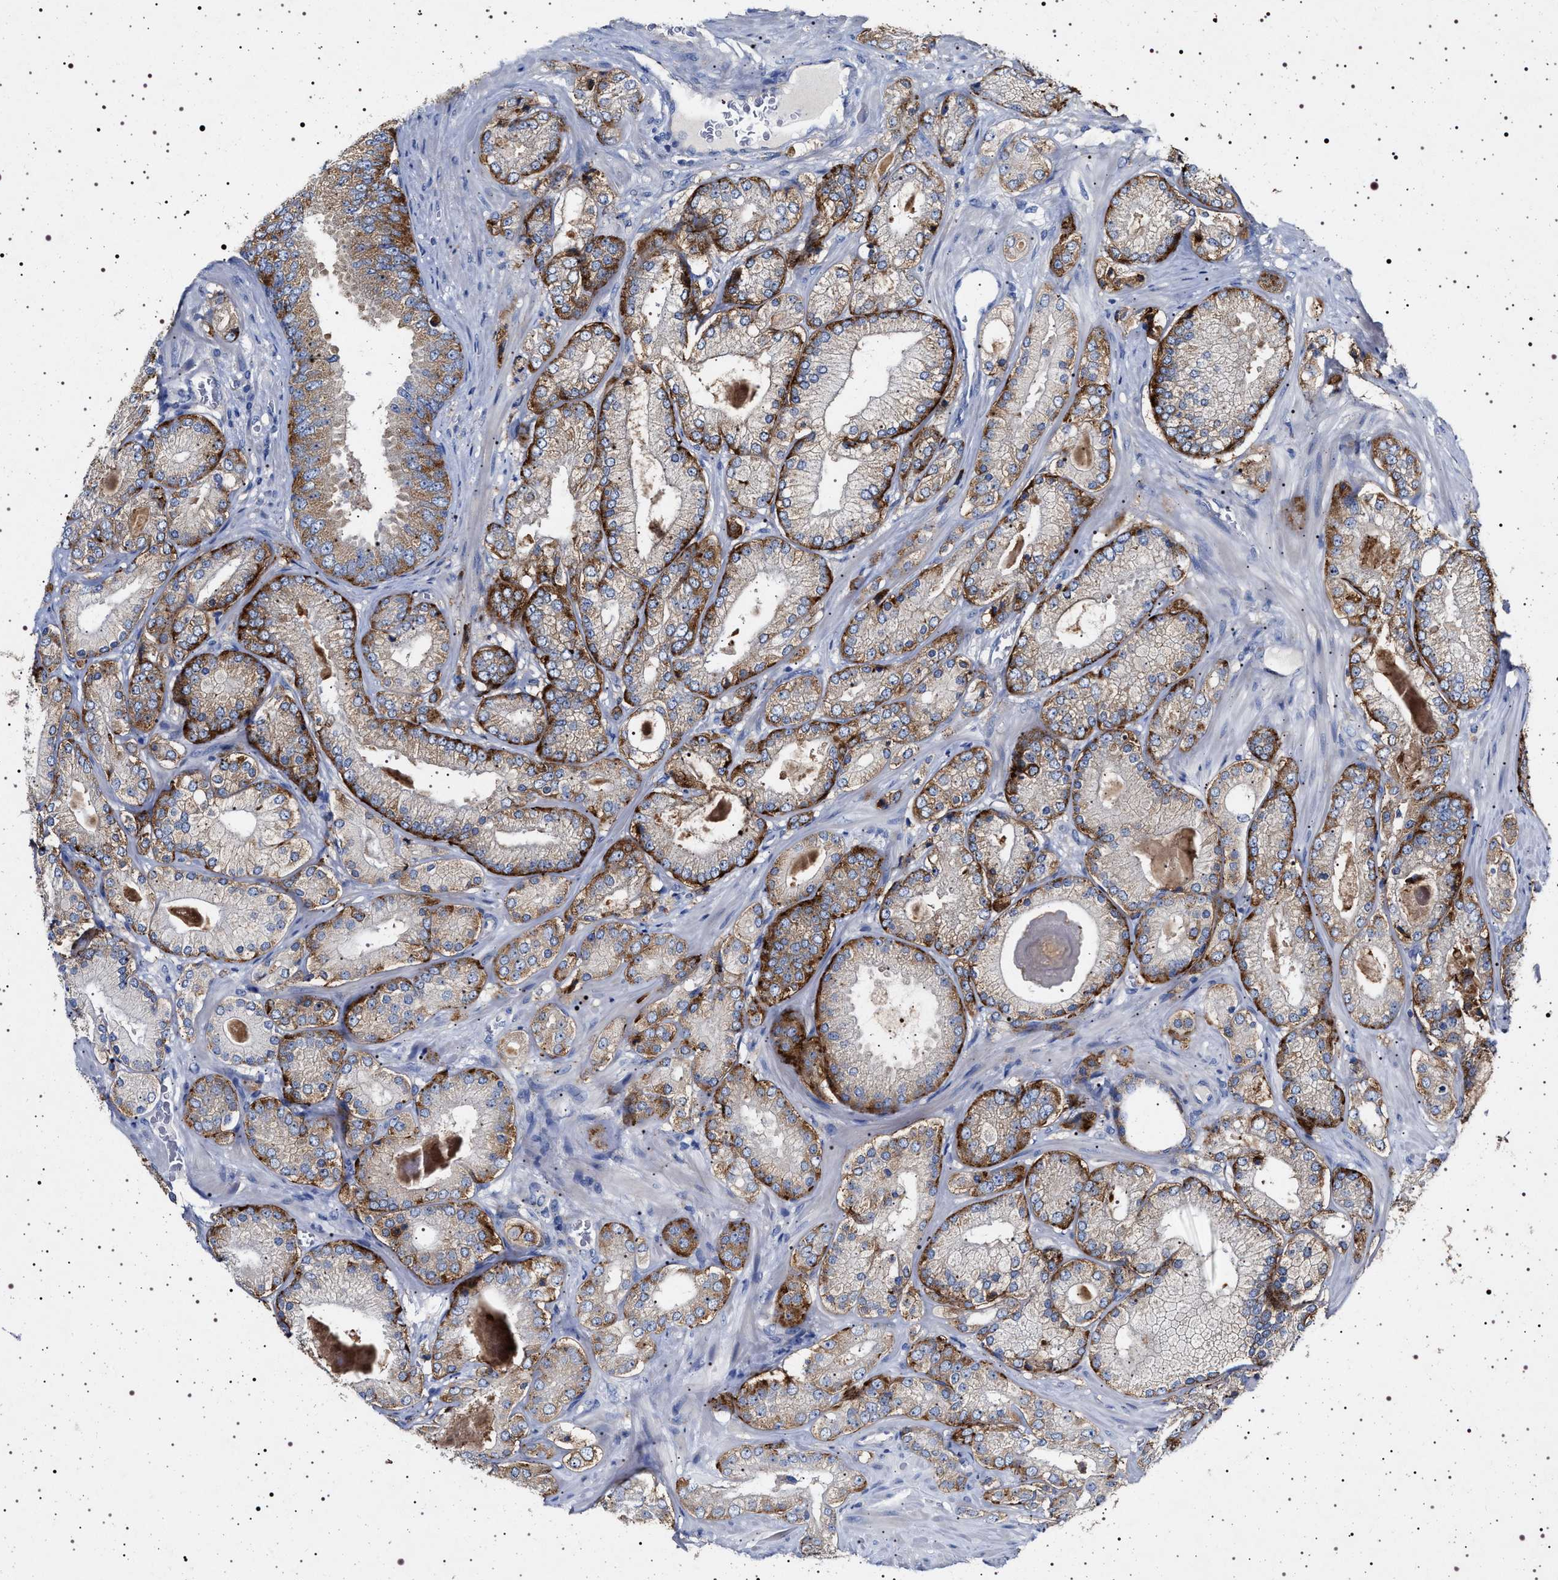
{"staining": {"intensity": "moderate", "quantity": ">75%", "location": "cytoplasmic/membranous"}, "tissue": "prostate cancer", "cell_type": "Tumor cells", "image_type": "cancer", "snomed": [{"axis": "morphology", "description": "Adenocarcinoma, Low grade"}, {"axis": "topography", "description": "Prostate"}], "caption": "Immunohistochemistry (IHC) photomicrograph of neoplastic tissue: human adenocarcinoma (low-grade) (prostate) stained using IHC reveals medium levels of moderate protein expression localized specifically in the cytoplasmic/membranous of tumor cells, appearing as a cytoplasmic/membranous brown color.", "gene": "NAALADL2", "patient": {"sex": "male", "age": 65}}